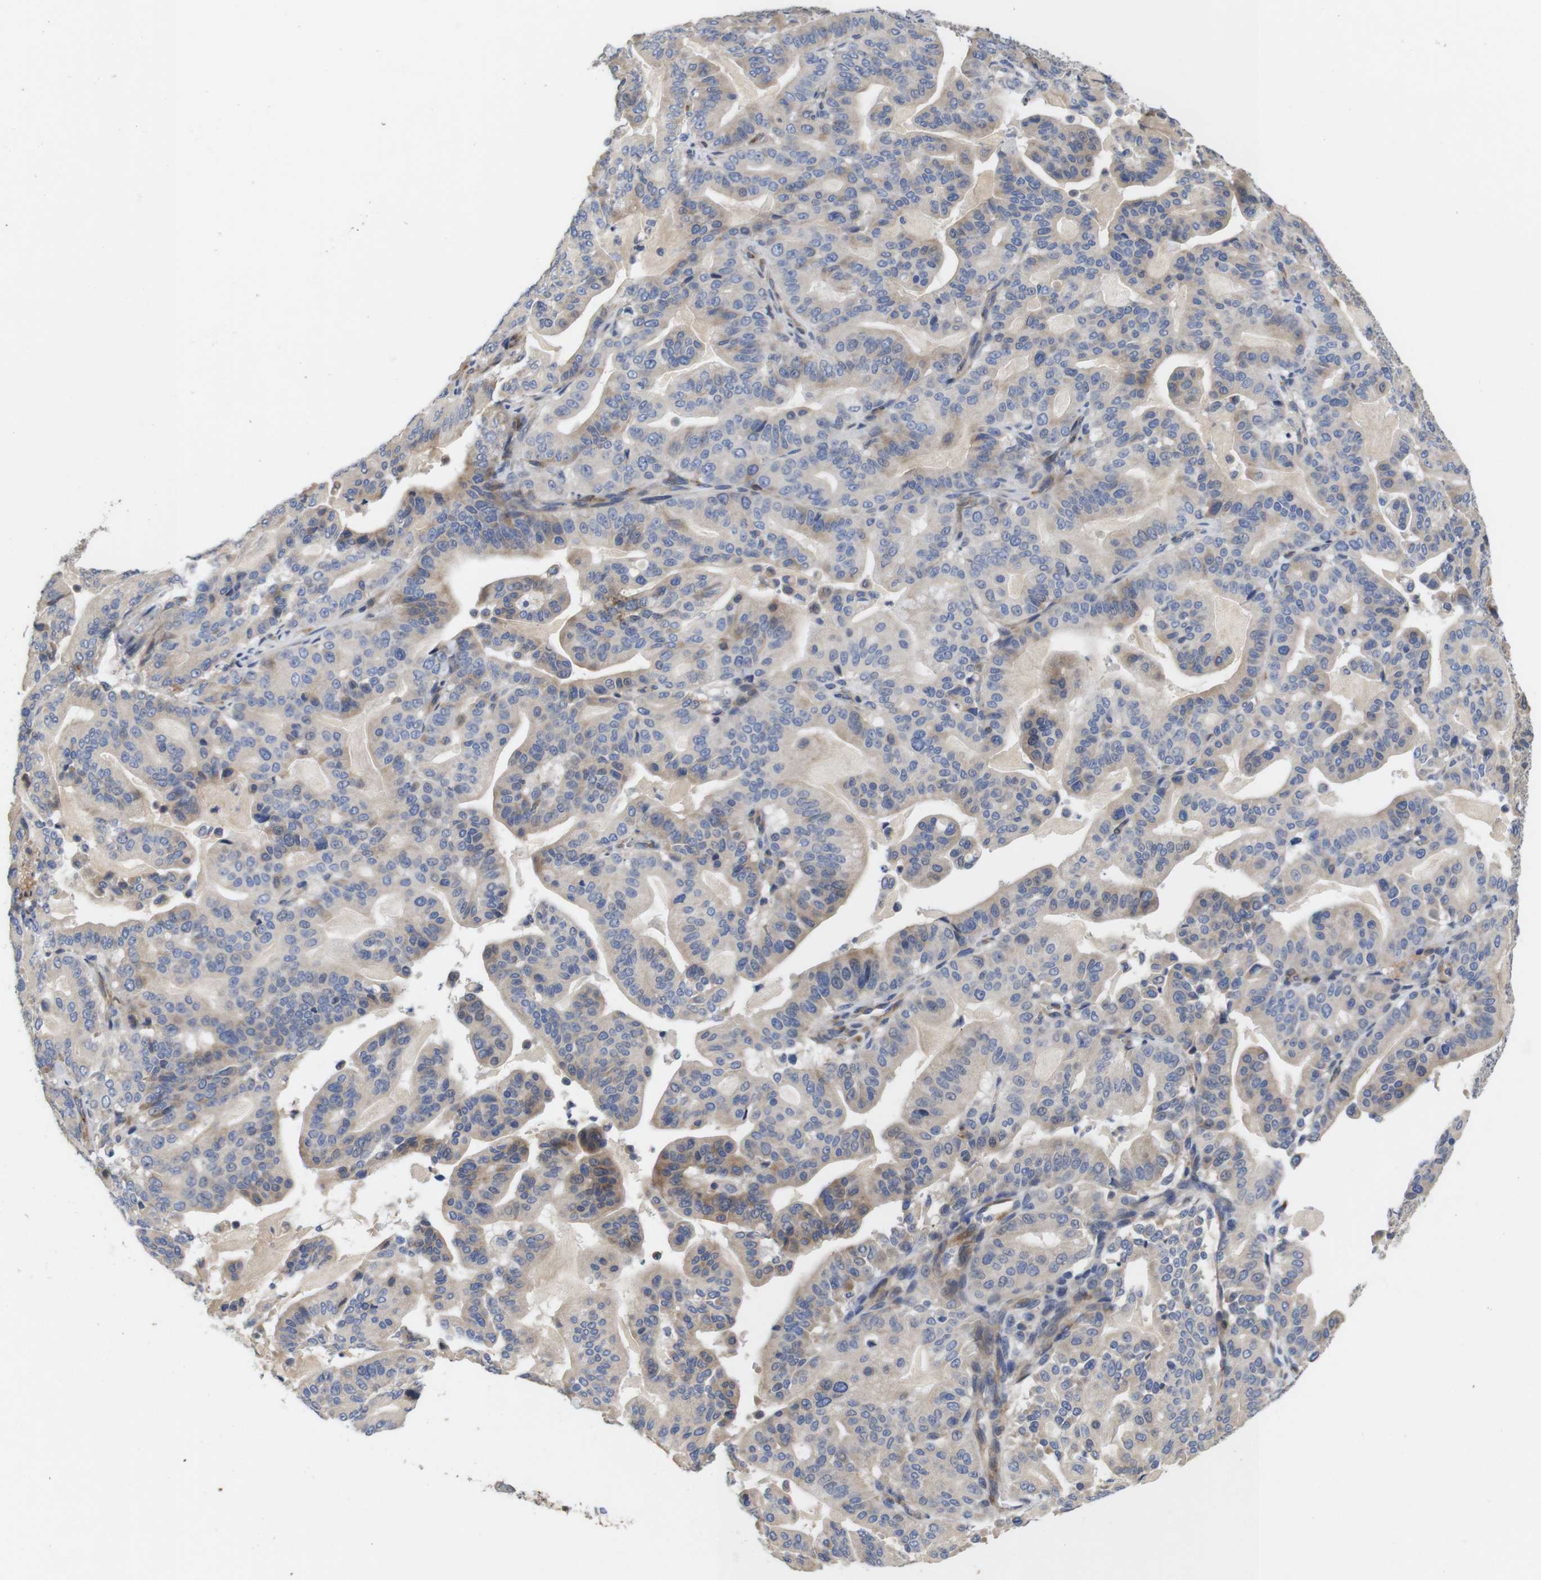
{"staining": {"intensity": "weak", "quantity": "<25%", "location": "cytoplasmic/membranous"}, "tissue": "pancreatic cancer", "cell_type": "Tumor cells", "image_type": "cancer", "snomed": [{"axis": "morphology", "description": "Adenocarcinoma, NOS"}, {"axis": "topography", "description": "Pancreas"}], "caption": "A micrograph of pancreatic cancer stained for a protein reveals no brown staining in tumor cells. (Brightfield microscopy of DAB (3,3'-diaminobenzidine) IHC at high magnification).", "gene": "SPRY3", "patient": {"sex": "male", "age": 63}}